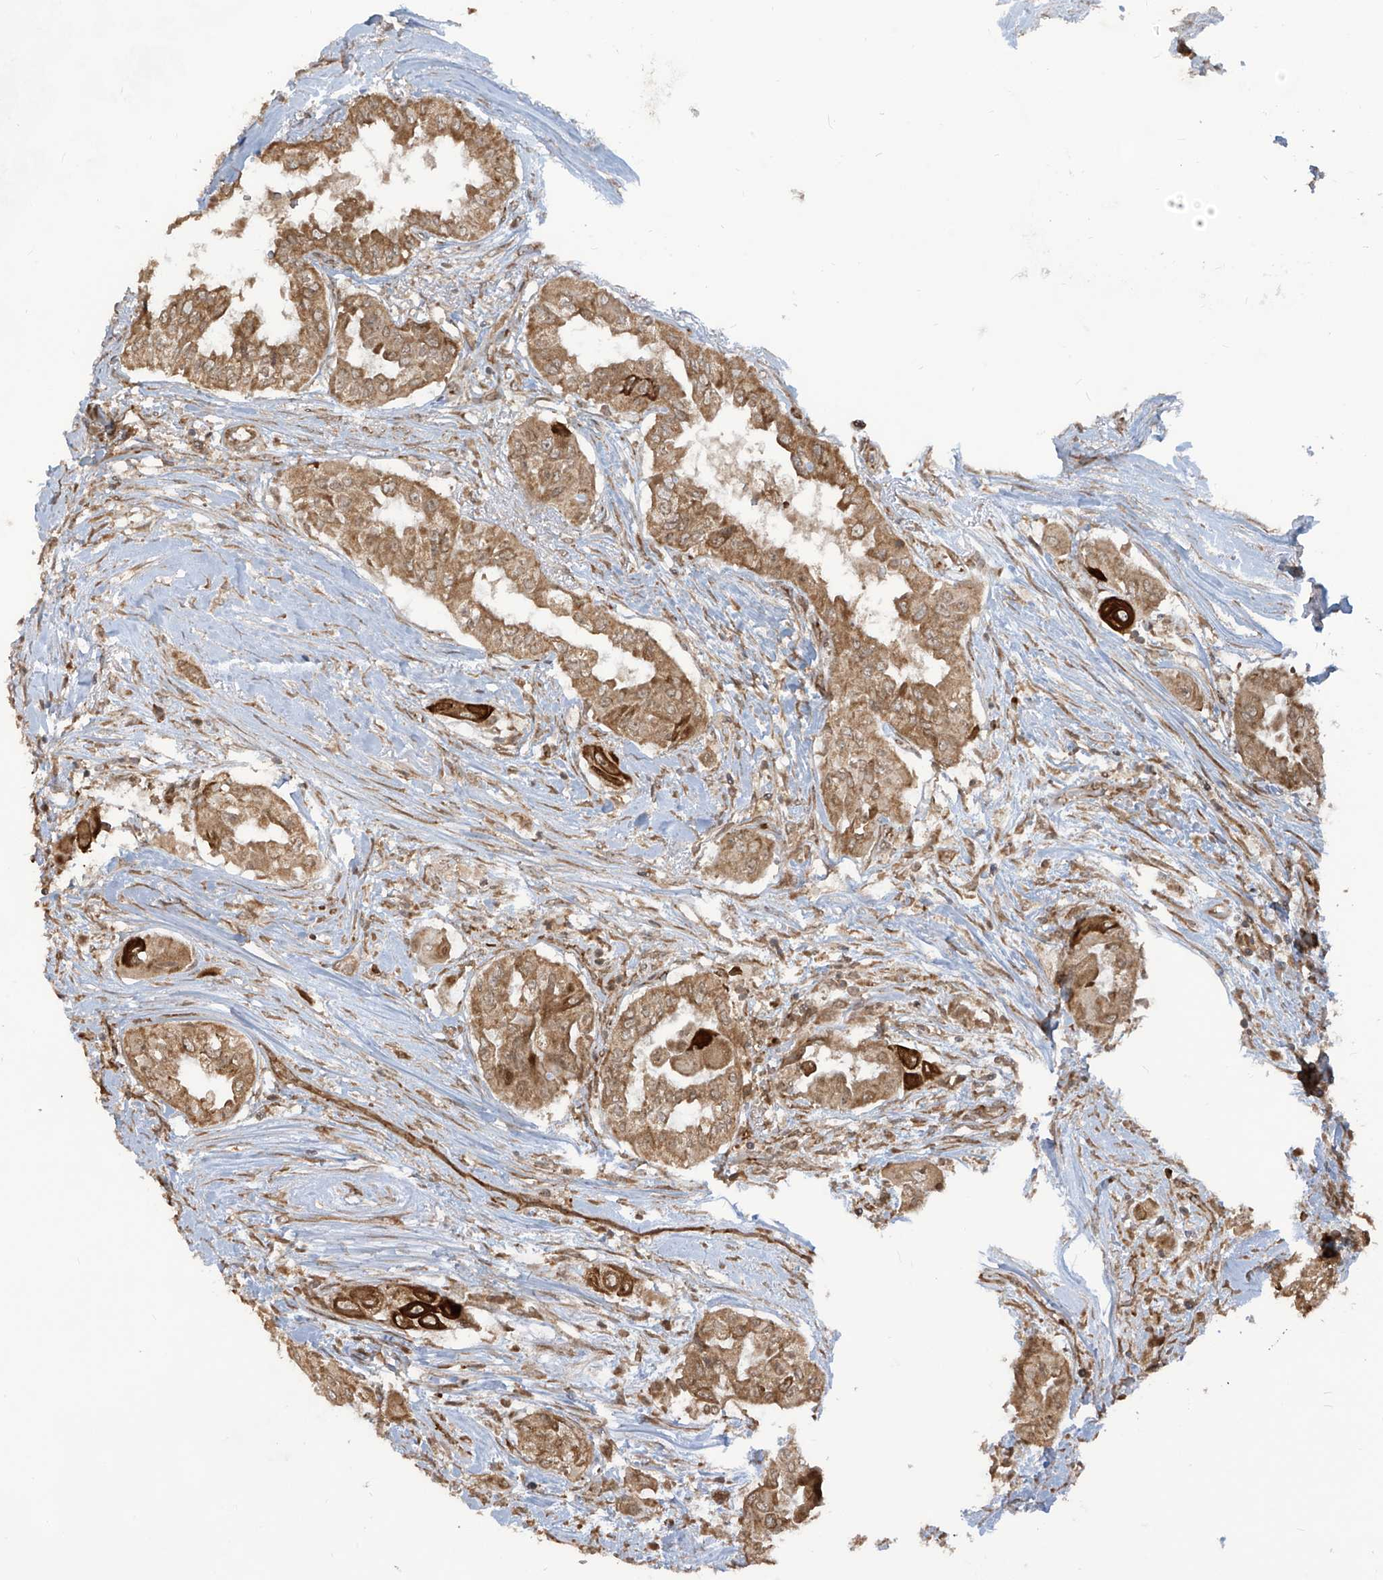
{"staining": {"intensity": "strong", "quantity": ">75%", "location": "cytoplasmic/membranous"}, "tissue": "thyroid cancer", "cell_type": "Tumor cells", "image_type": "cancer", "snomed": [{"axis": "morphology", "description": "Papillary adenocarcinoma, NOS"}, {"axis": "topography", "description": "Thyroid gland"}], "caption": "Thyroid cancer (papillary adenocarcinoma) tissue displays strong cytoplasmic/membranous expression in about >75% of tumor cells", "gene": "TRIM67", "patient": {"sex": "female", "age": 59}}